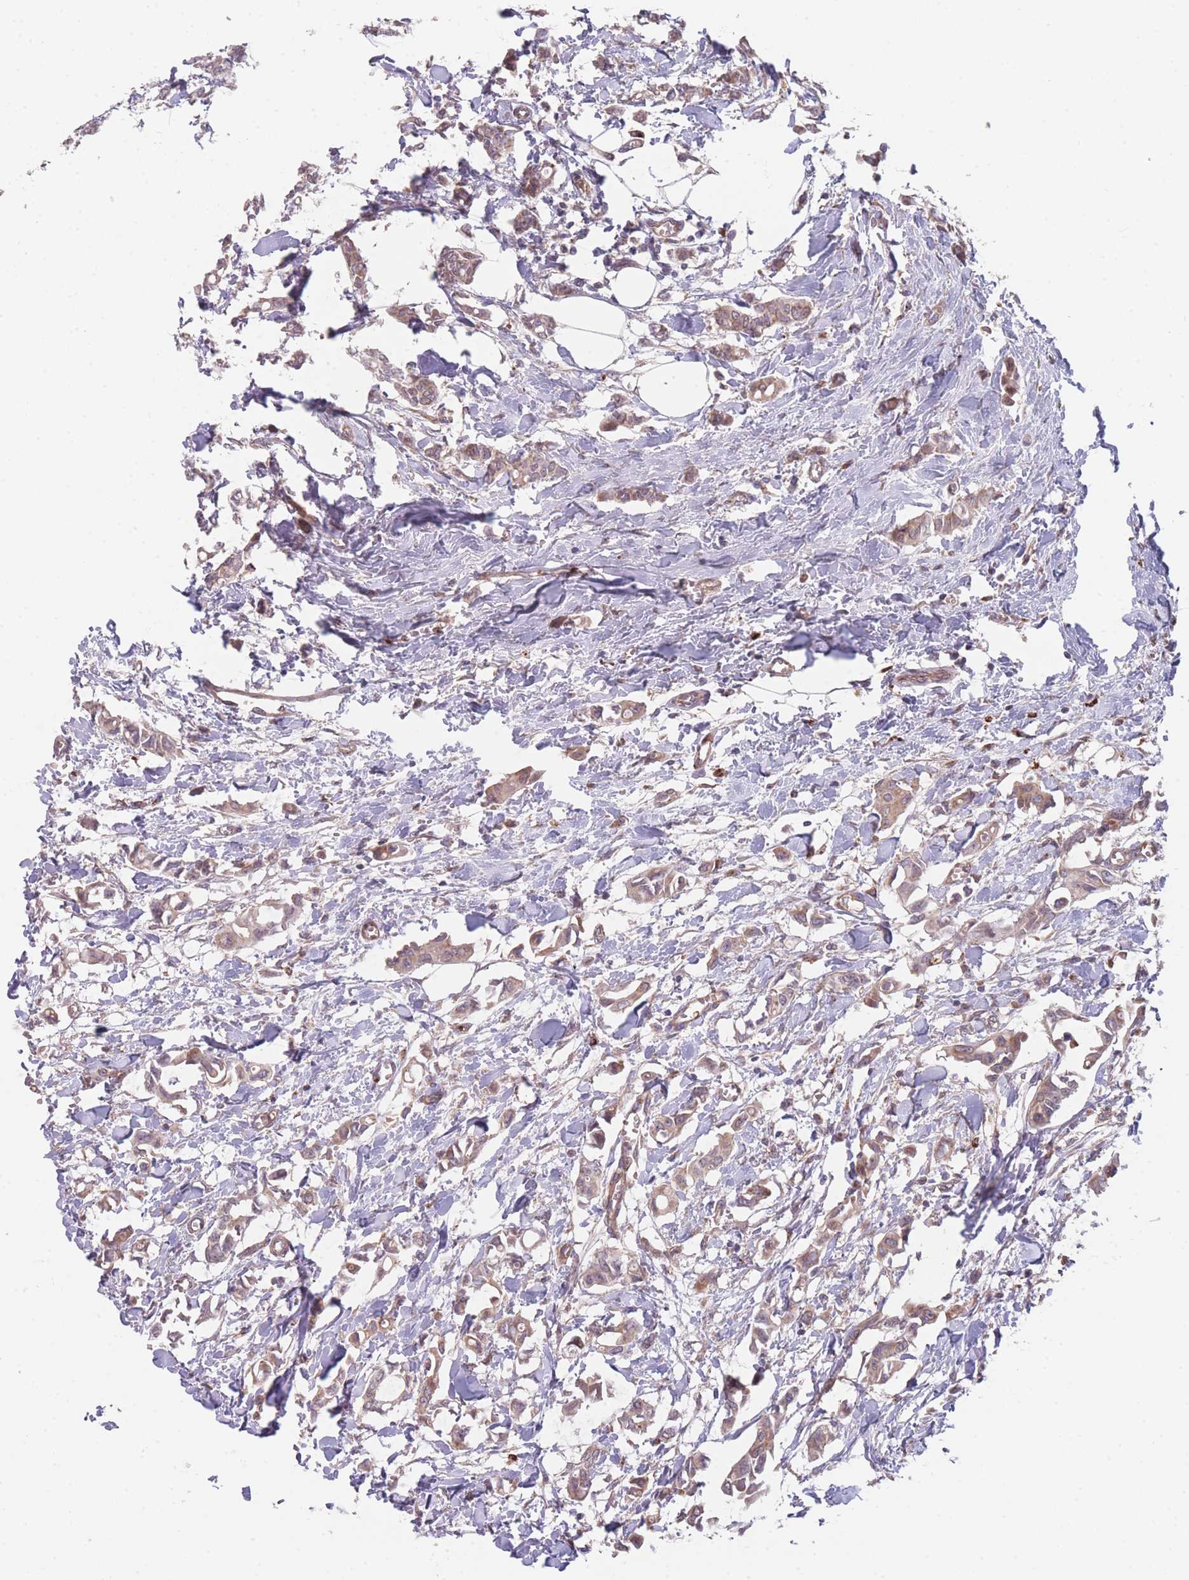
{"staining": {"intensity": "weak", "quantity": ">75%", "location": "cytoplasmic/membranous"}, "tissue": "breast cancer", "cell_type": "Tumor cells", "image_type": "cancer", "snomed": [{"axis": "morphology", "description": "Duct carcinoma"}, {"axis": "topography", "description": "Breast"}], "caption": "The immunohistochemical stain shows weak cytoplasmic/membranous positivity in tumor cells of breast invasive ductal carcinoma tissue. (DAB (3,3'-diaminobenzidine) = brown stain, brightfield microscopy at high magnification).", "gene": "SMPD4", "patient": {"sex": "female", "age": 41}}